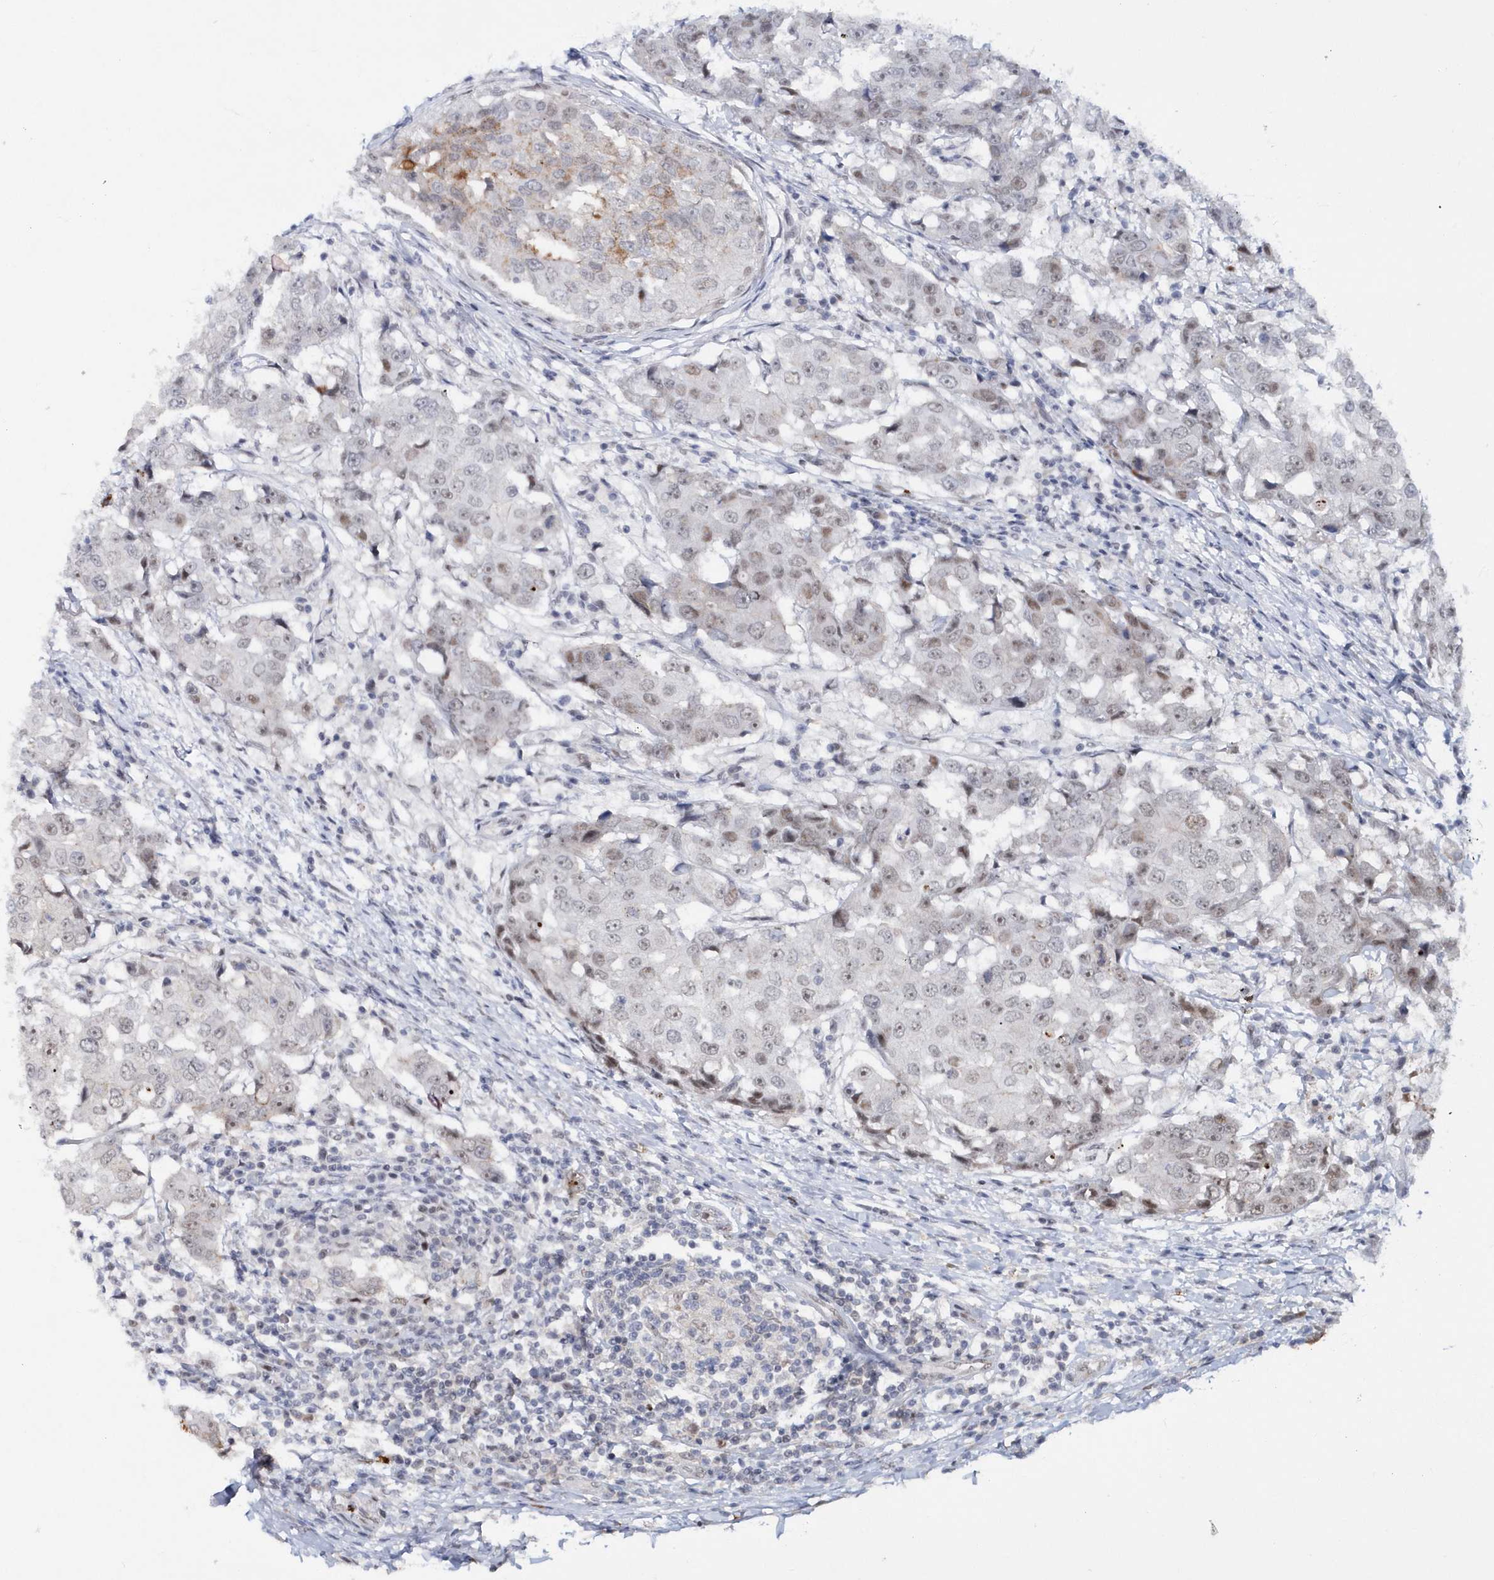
{"staining": {"intensity": "negative", "quantity": "none", "location": "none"}, "tissue": "breast cancer", "cell_type": "Tumor cells", "image_type": "cancer", "snomed": [{"axis": "morphology", "description": "Duct carcinoma"}, {"axis": "topography", "description": "Breast"}], "caption": "Photomicrograph shows no significant protein staining in tumor cells of invasive ductal carcinoma (breast).", "gene": "ASCL4", "patient": {"sex": "female", "age": 27}}